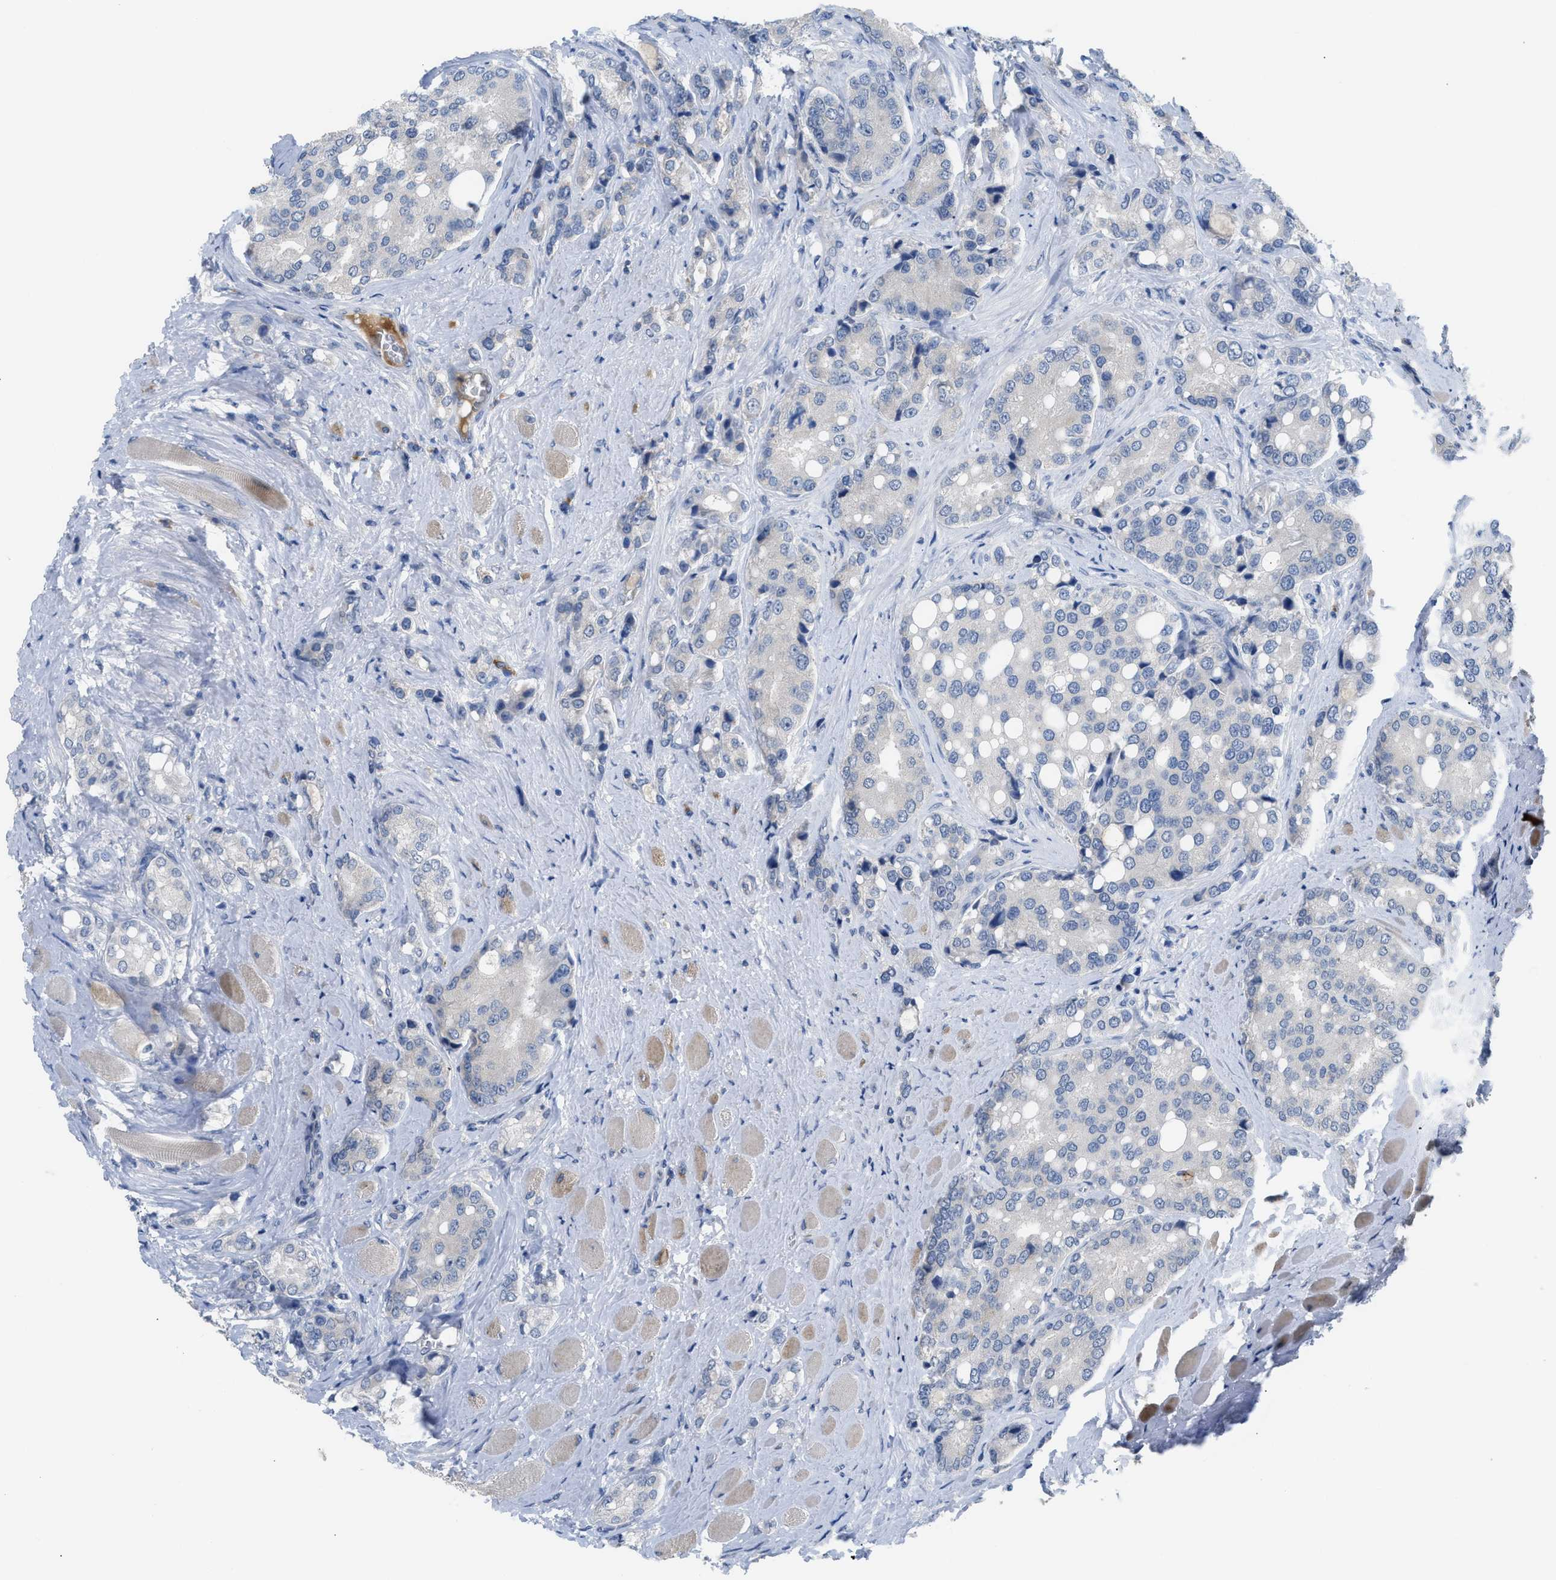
{"staining": {"intensity": "negative", "quantity": "none", "location": "none"}, "tissue": "prostate cancer", "cell_type": "Tumor cells", "image_type": "cancer", "snomed": [{"axis": "morphology", "description": "Adenocarcinoma, High grade"}, {"axis": "topography", "description": "Prostate"}], "caption": "The IHC image has no significant expression in tumor cells of adenocarcinoma (high-grade) (prostate) tissue.", "gene": "RHBDF2", "patient": {"sex": "male", "age": 50}}